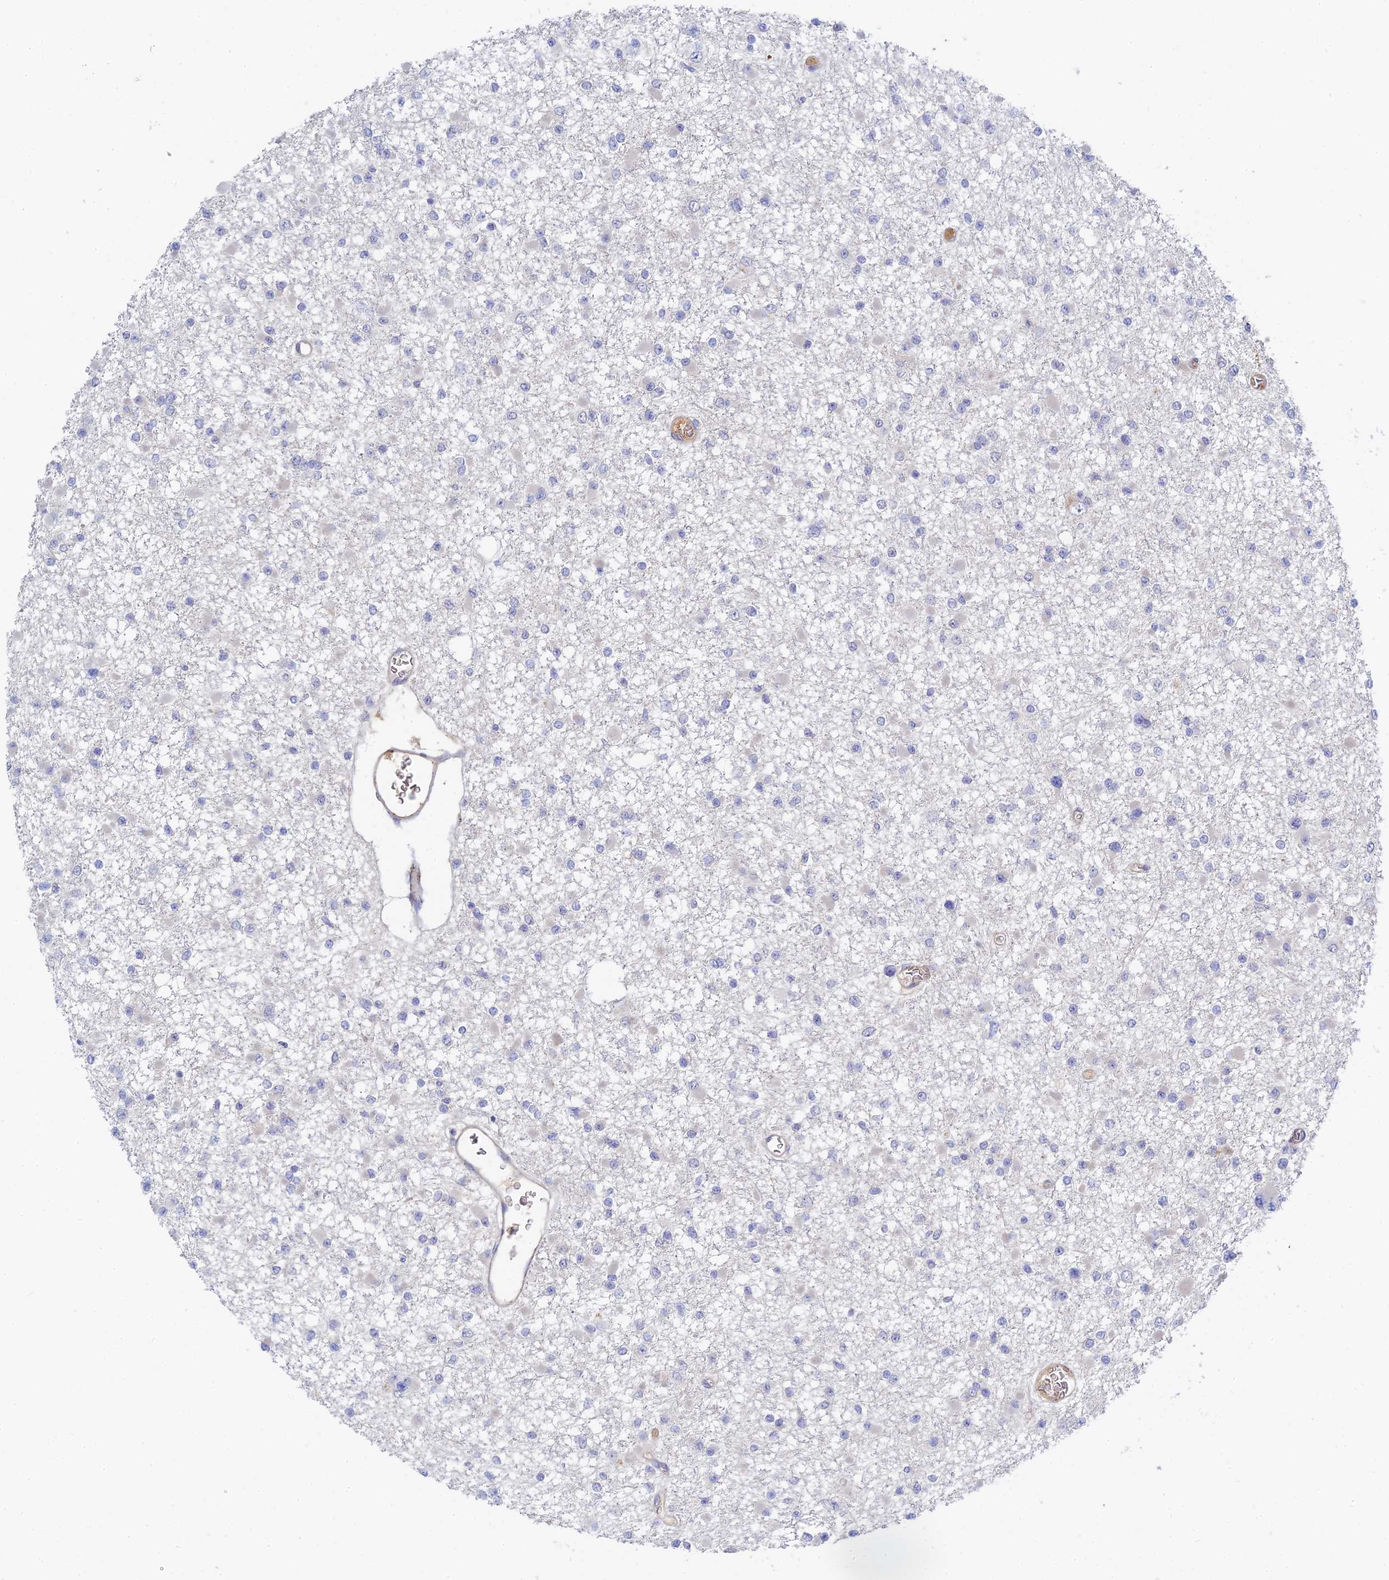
{"staining": {"intensity": "negative", "quantity": "none", "location": "none"}, "tissue": "glioma", "cell_type": "Tumor cells", "image_type": "cancer", "snomed": [{"axis": "morphology", "description": "Glioma, malignant, Low grade"}, {"axis": "topography", "description": "Brain"}], "caption": "There is no significant expression in tumor cells of glioma.", "gene": "SPATA5L1", "patient": {"sex": "female", "age": 22}}